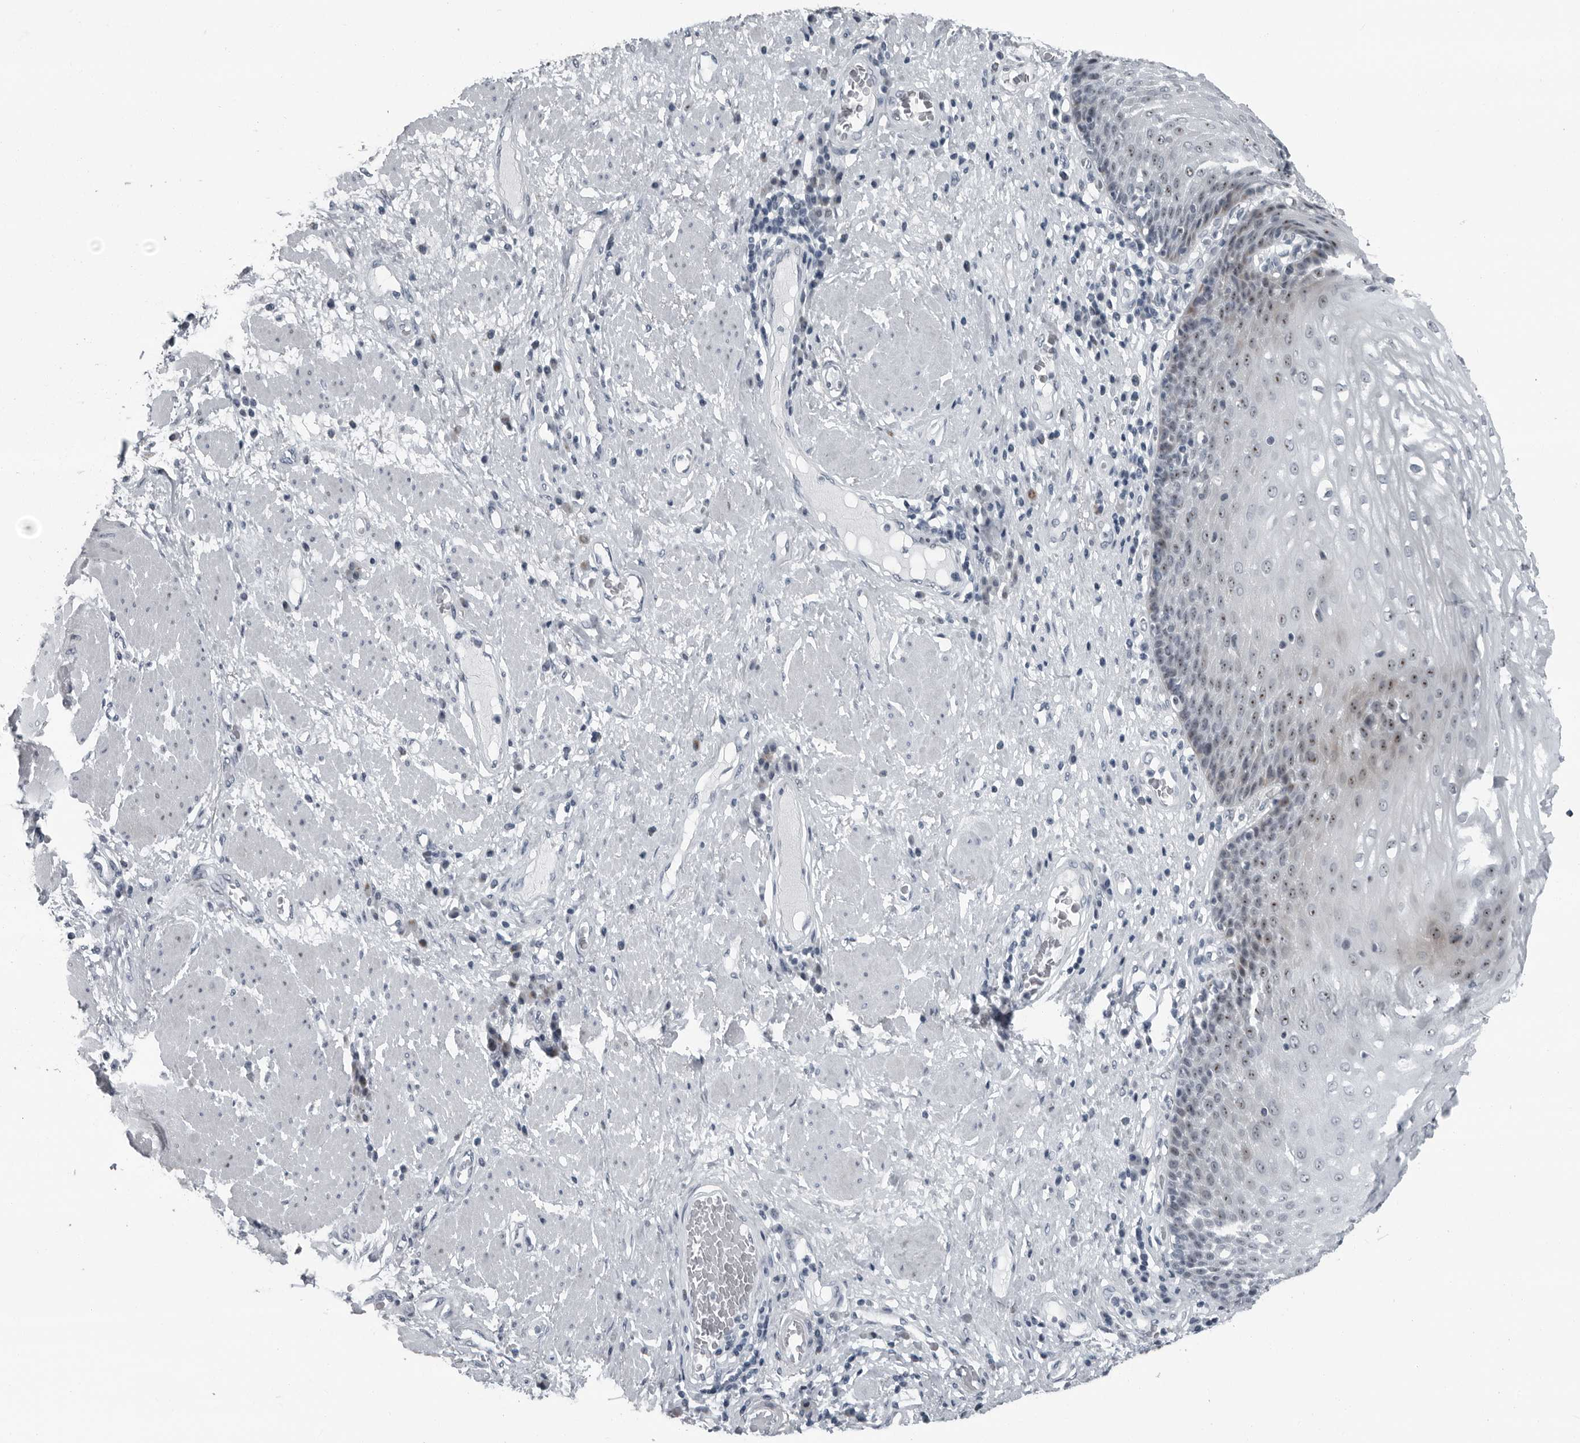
{"staining": {"intensity": "moderate", "quantity": "25%-75%", "location": "nuclear"}, "tissue": "esophagus", "cell_type": "Squamous epithelial cells", "image_type": "normal", "snomed": [{"axis": "morphology", "description": "Normal tissue, NOS"}, {"axis": "morphology", "description": "Adenocarcinoma, NOS"}, {"axis": "topography", "description": "Esophagus"}], "caption": "Immunohistochemistry (IHC) histopathology image of normal human esophagus stained for a protein (brown), which reveals medium levels of moderate nuclear staining in about 25%-75% of squamous epithelial cells.", "gene": "PDCD11", "patient": {"sex": "male", "age": 62}}